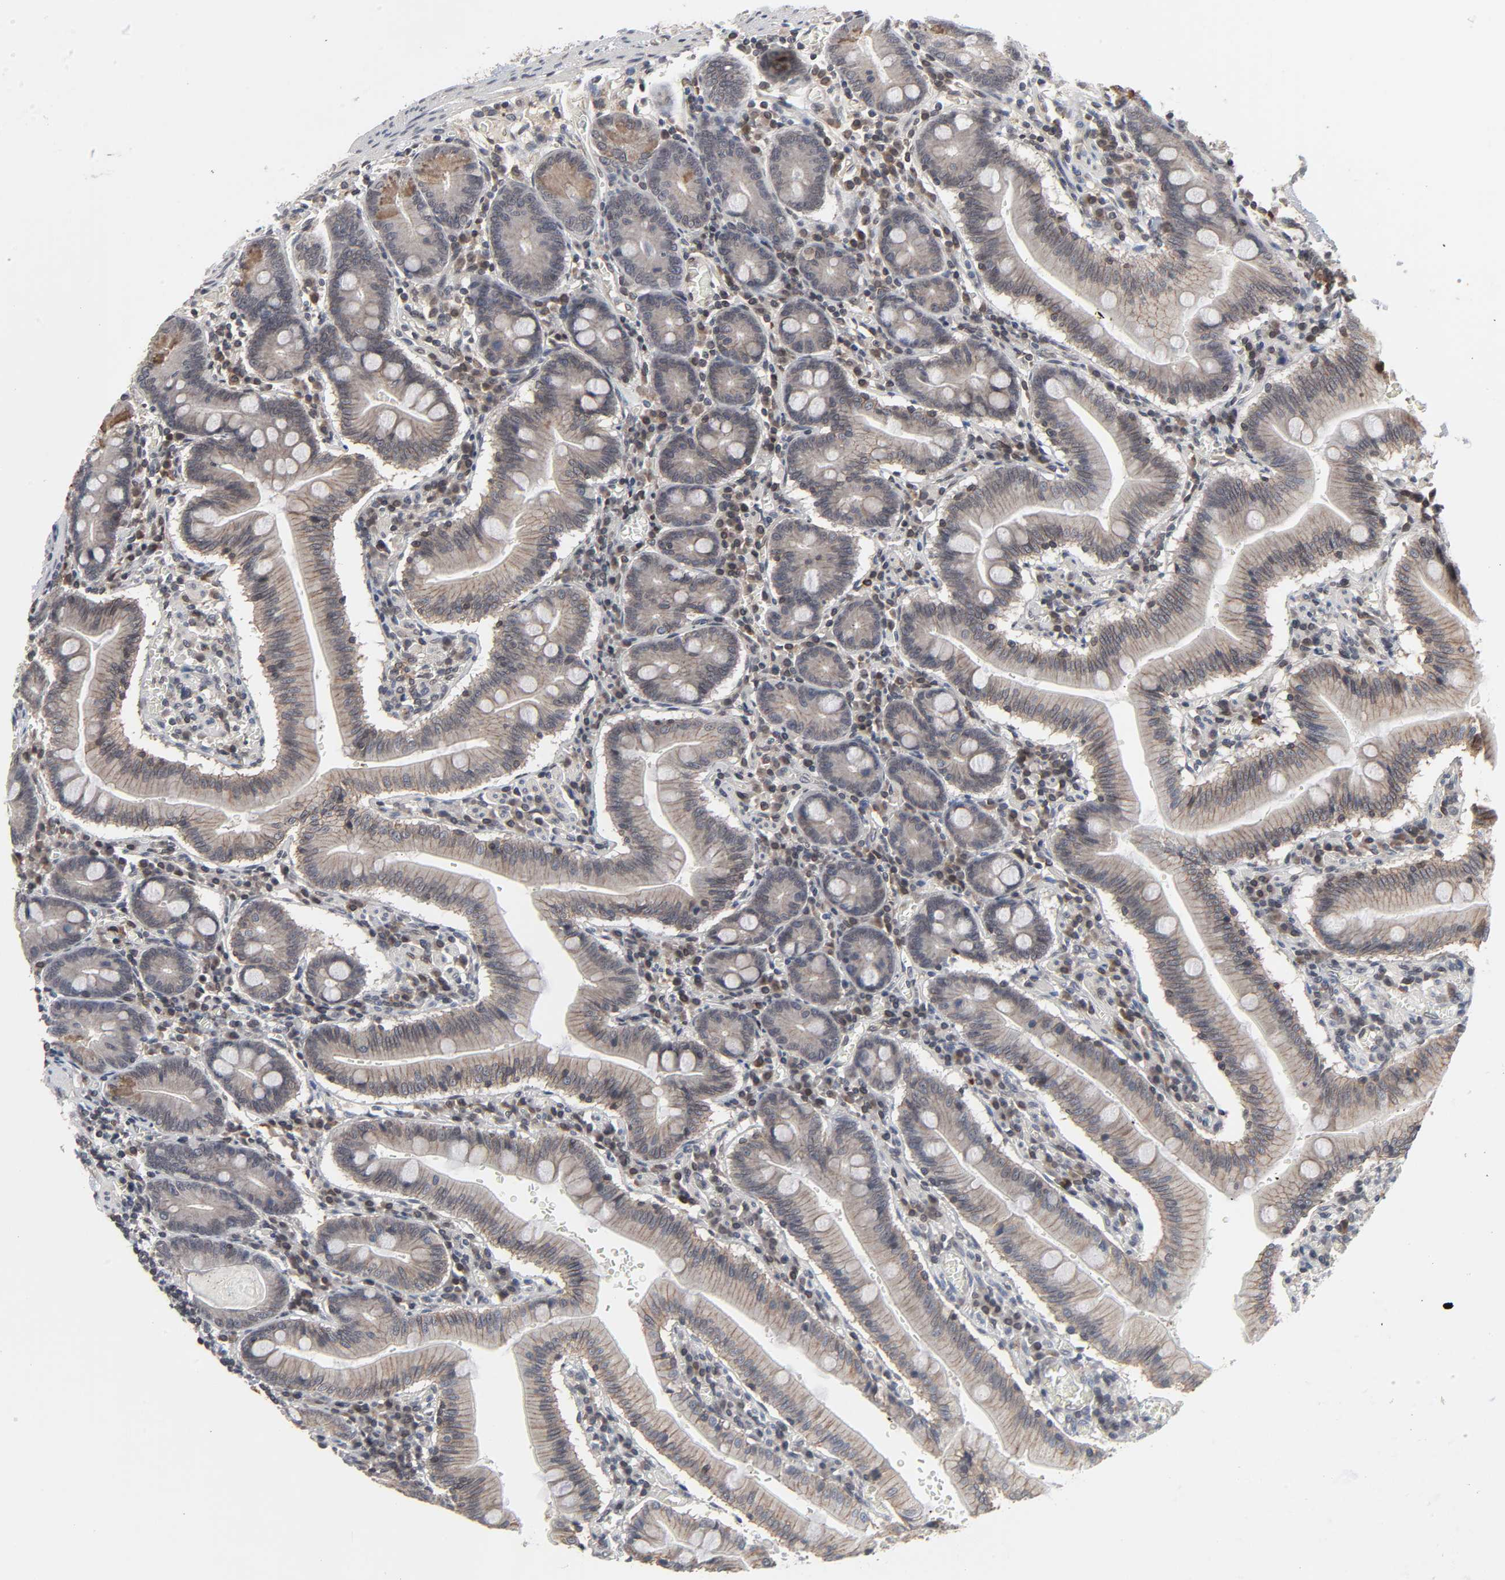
{"staining": {"intensity": "moderate", "quantity": ">75%", "location": "cytoplasmic/membranous"}, "tissue": "small intestine", "cell_type": "Glandular cells", "image_type": "normal", "snomed": [{"axis": "morphology", "description": "Normal tissue, NOS"}, {"axis": "topography", "description": "Small intestine"}], "caption": "Immunohistochemistry image of normal small intestine stained for a protein (brown), which demonstrates medium levels of moderate cytoplasmic/membranous staining in about >75% of glandular cells.", "gene": "CCDC175", "patient": {"sex": "male", "age": 71}}